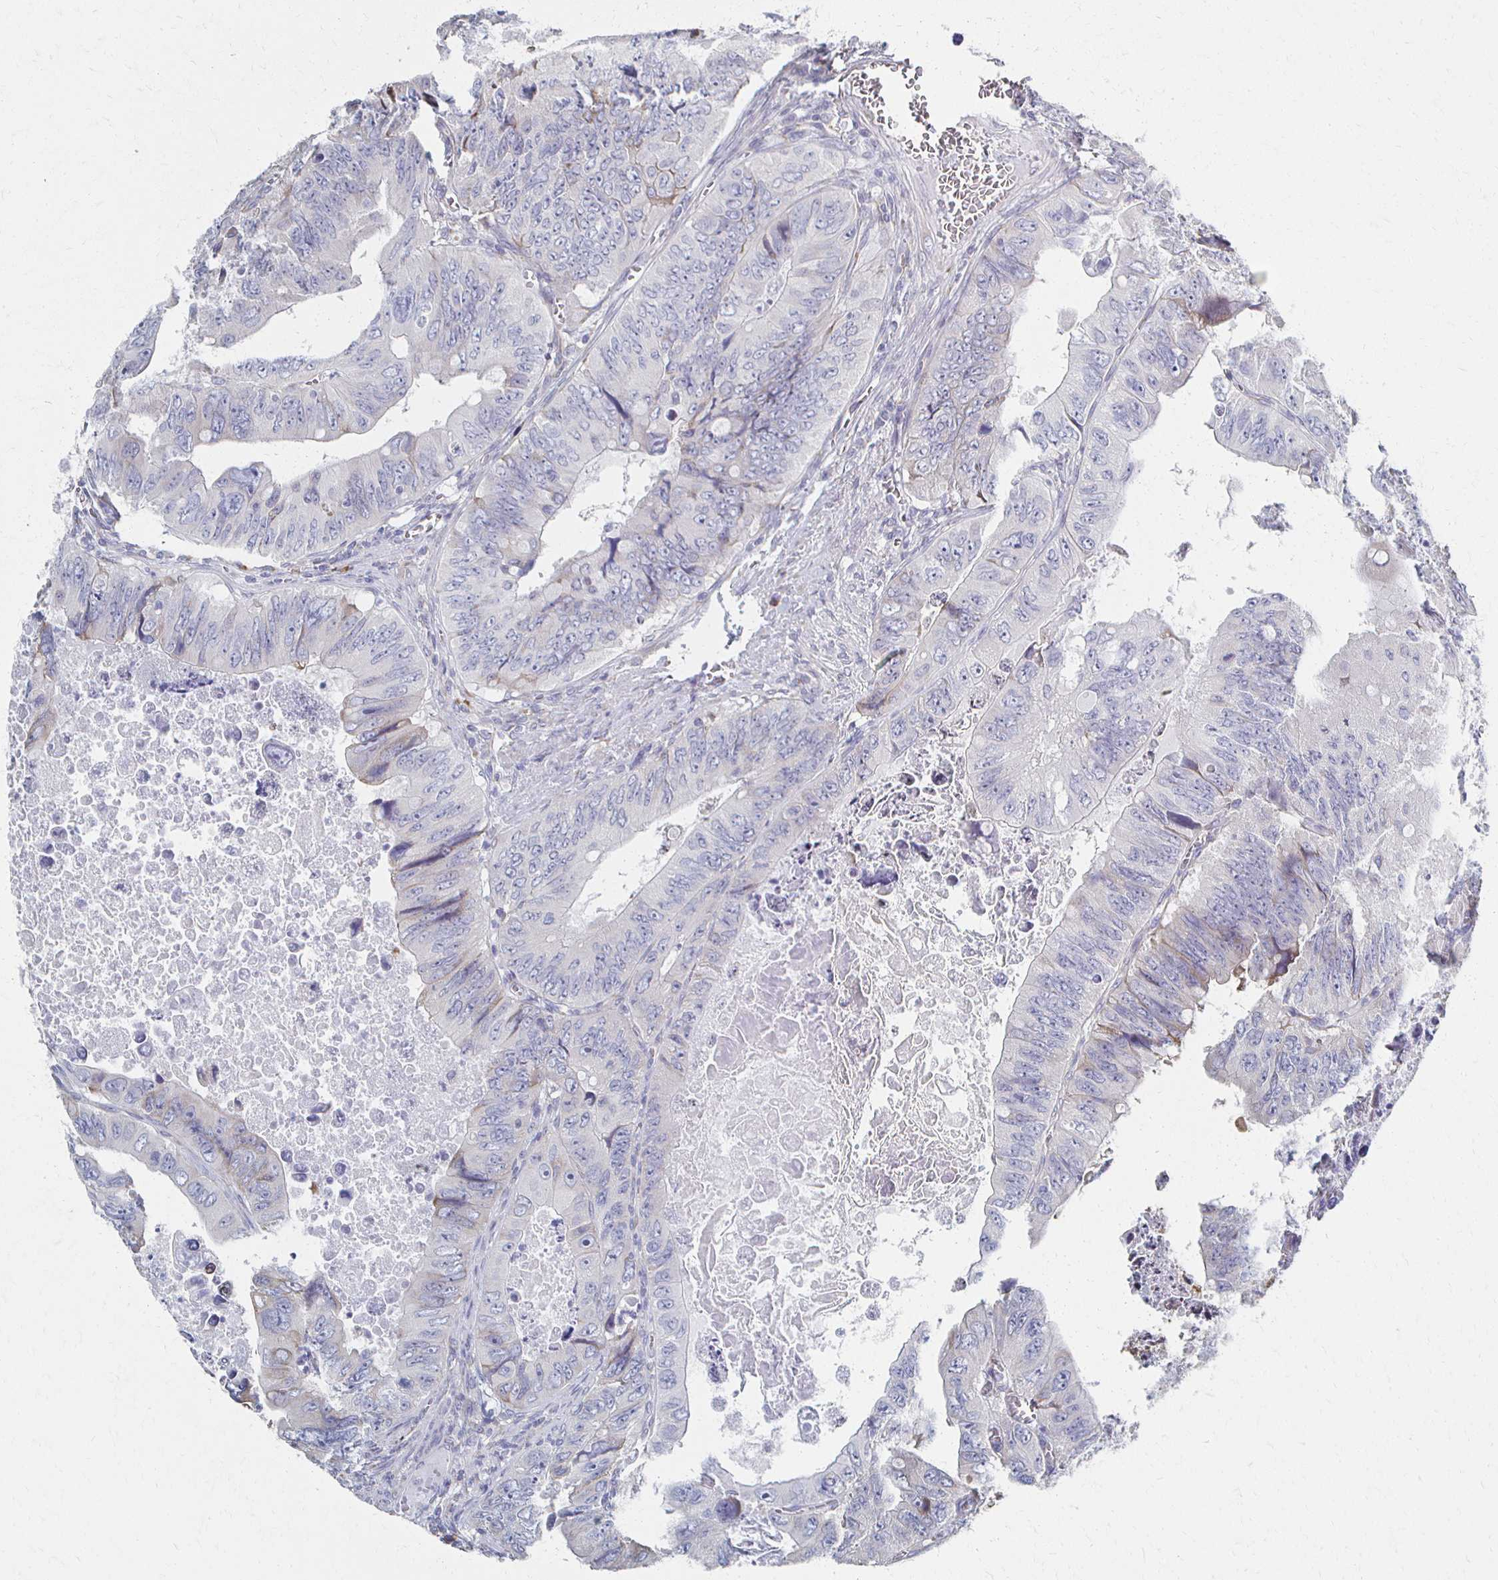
{"staining": {"intensity": "negative", "quantity": "none", "location": "none"}, "tissue": "colorectal cancer", "cell_type": "Tumor cells", "image_type": "cancer", "snomed": [{"axis": "morphology", "description": "Adenocarcinoma, NOS"}, {"axis": "topography", "description": "Colon"}], "caption": "Immunohistochemical staining of colorectal adenocarcinoma demonstrates no significant staining in tumor cells.", "gene": "ATP1A3", "patient": {"sex": "female", "age": 84}}